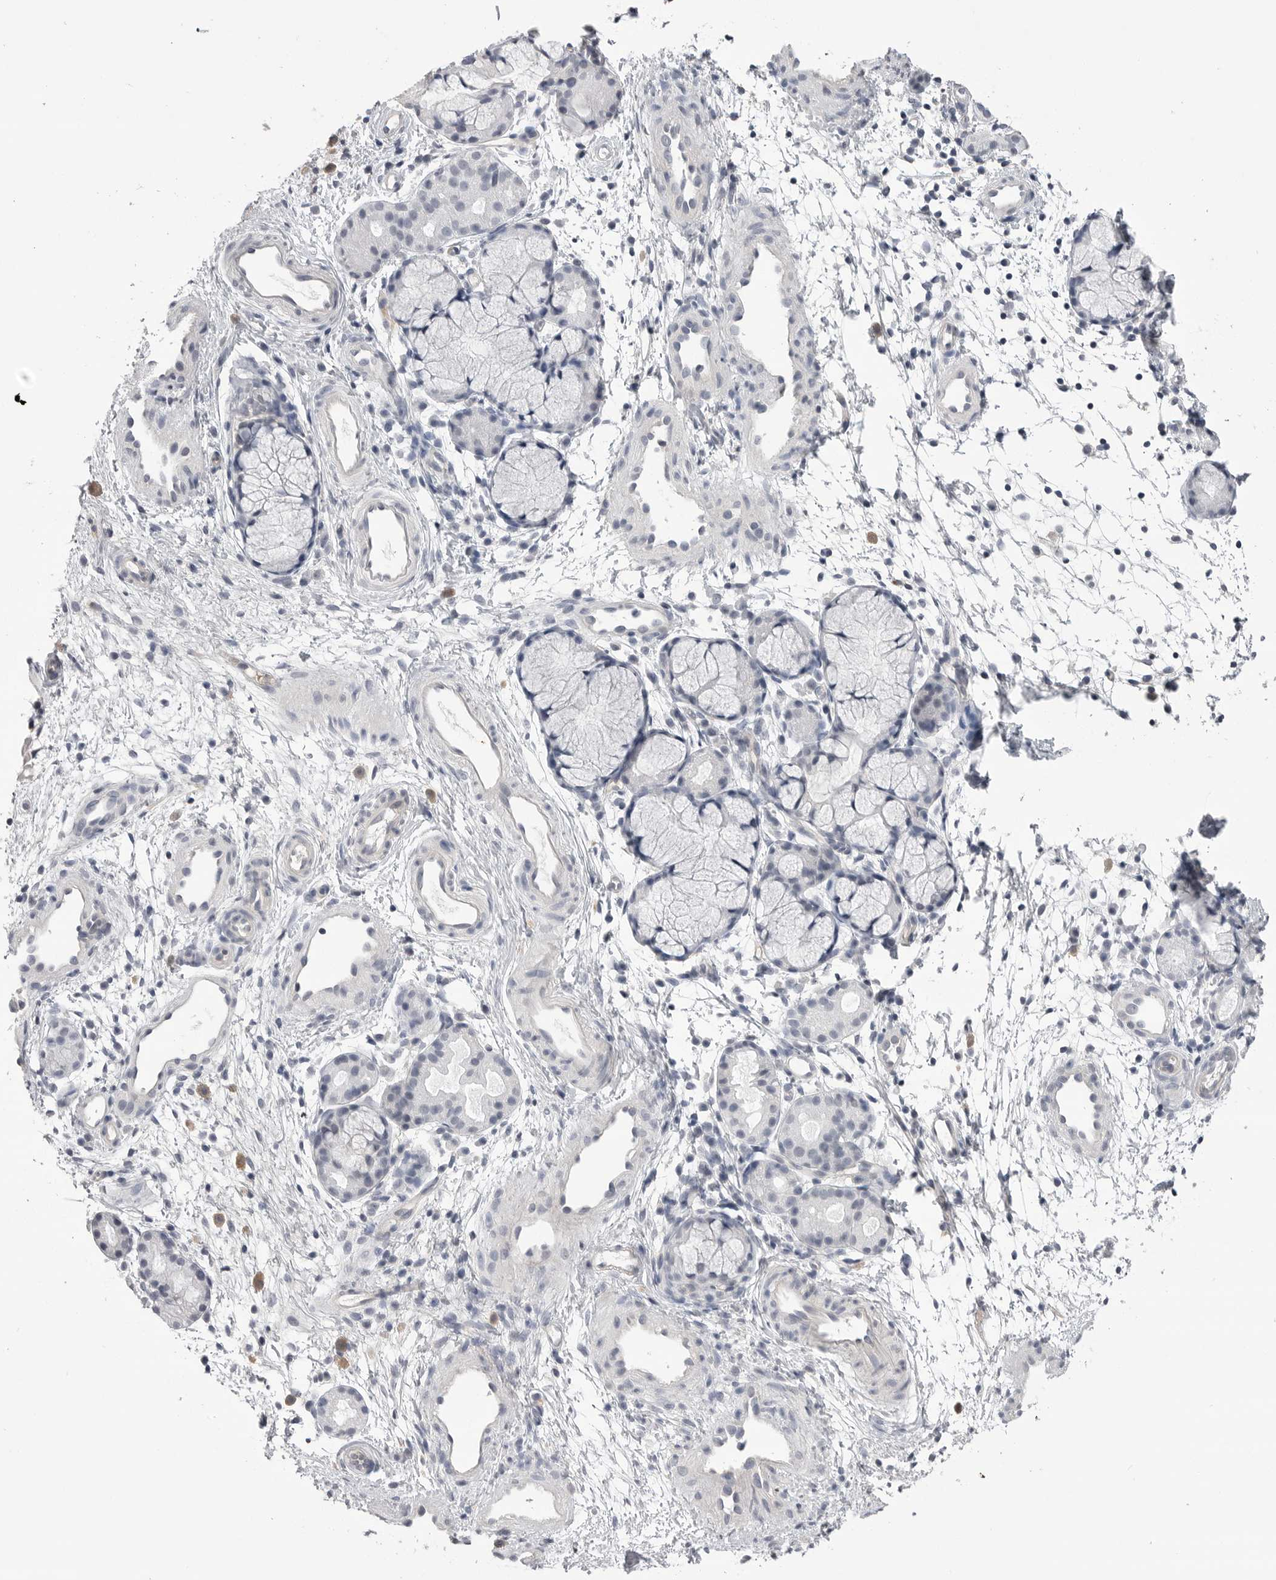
{"staining": {"intensity": "negative", "quantity": "none", "location": "none"}, "tissue": "nasopharynx", "cell_type": "Respiratory epithelial cells", "image_type": "normal", "snomed": [{"axis": "morphology", "description": "Normal tissue, NOS"}, {"axis": "morphology", "description": "Inflammation, NOS"}, {"axis": "topography", "description": "Nasopharynx"}], "caption": "Immunohistochemistry image of unremarkable nasopharynx: nasopharynx stained with DAB (3,3'-diaminobenzidine) demonstrates no significant protein expression in respiratory epithelial cells.", "gene": "DLGAP3", "patient": {"sex": "female", "age": 19}}